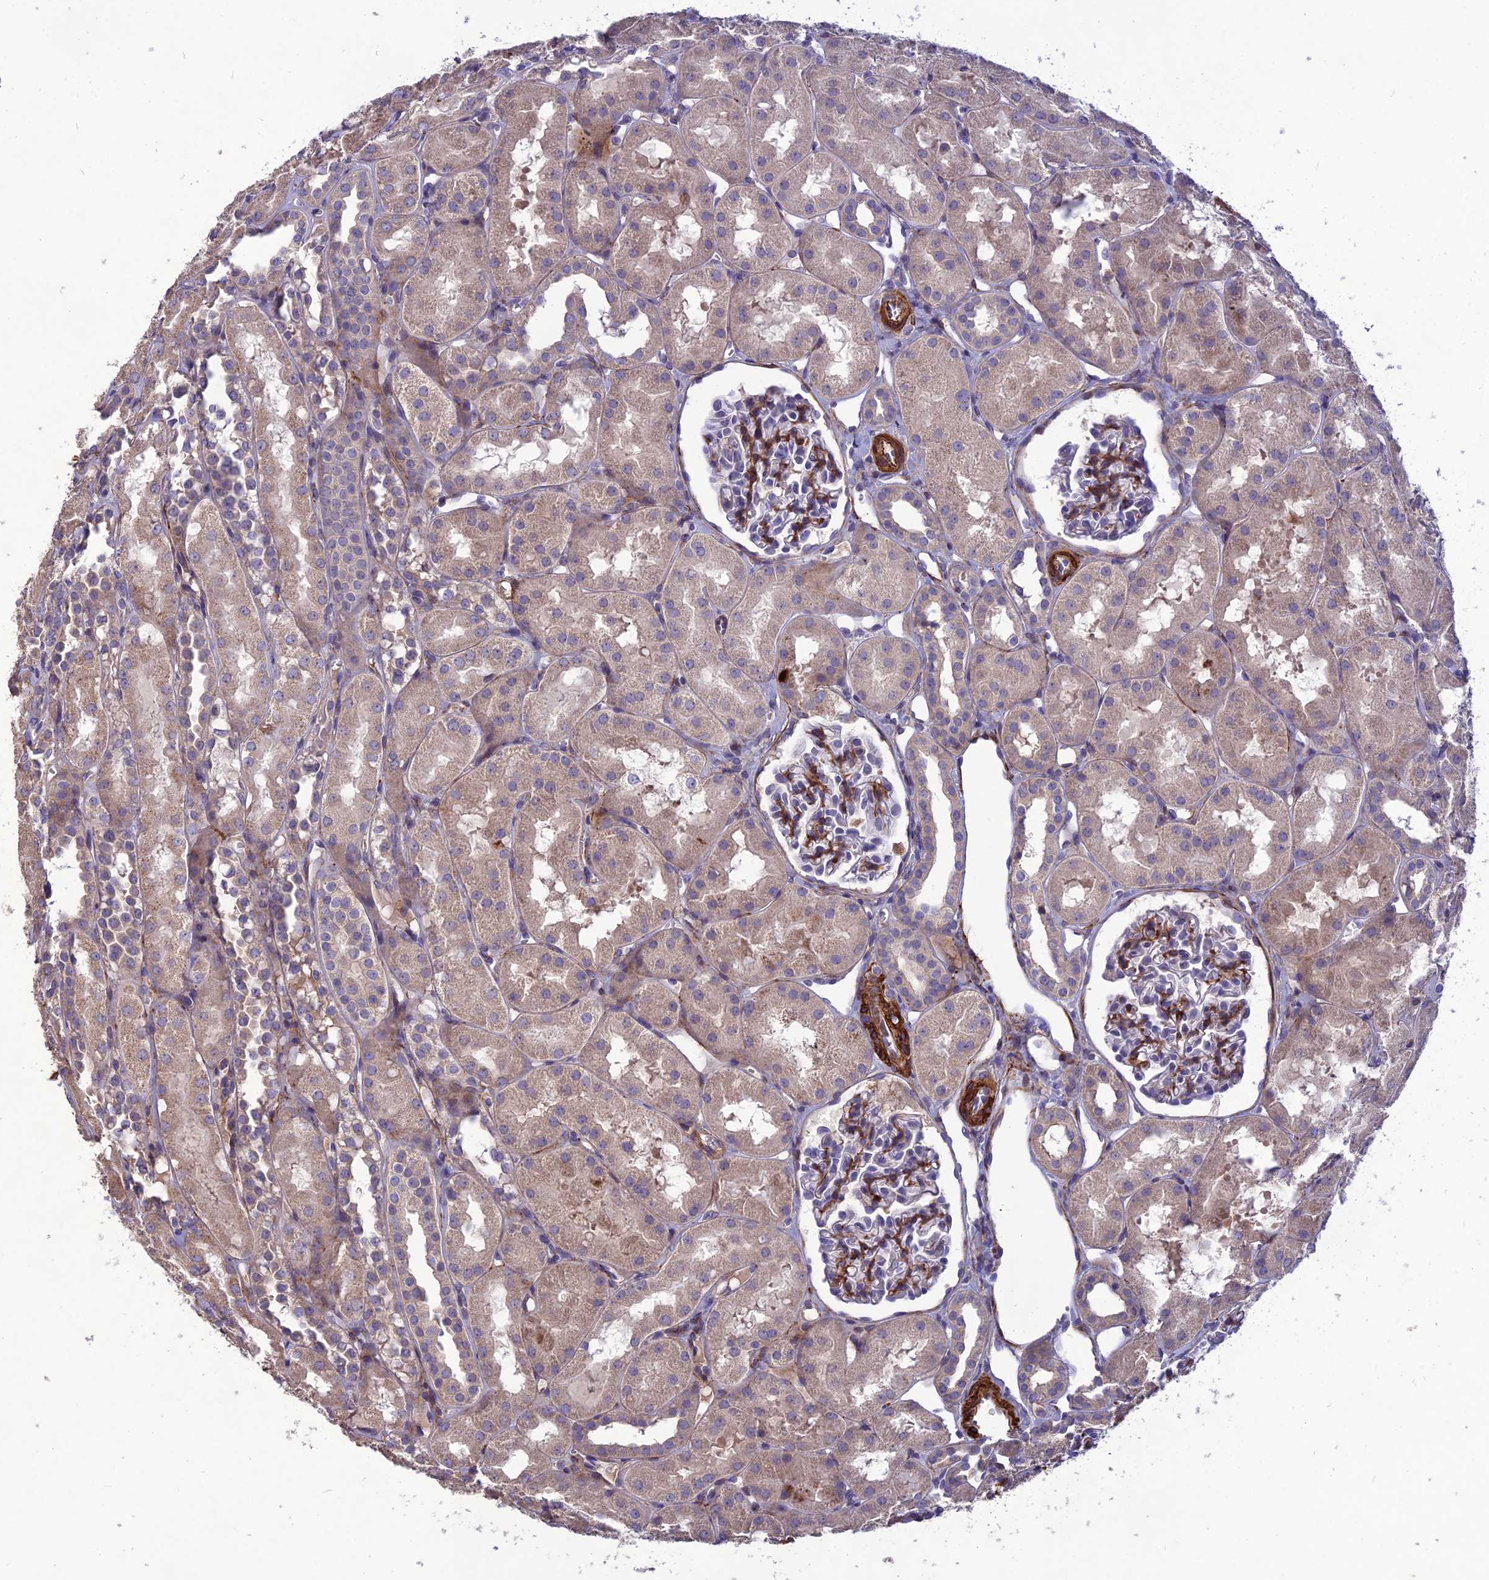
{"staining": {"intensity": "moderate", "quantity": "25%-75%", "location": "cytoplasmic/membranous"}, "tissue": "kidney", "cell_type": "Cells in glomeruli", "image_type": "normal", "snomed": [{"axis": "morphology", "description": "Normal tissue, NOS"}, {"axis": "topography", "description": "Kidney"}, {"axis": "topography", "description": "Urinary bladder"}], "caption": "IHC histopathology image of benign kidney stained for a protein (brown), which demonstrates medium levels of moderate cytoplasmic/membranous staining in about 25%-75% of cells in glomeruli.", "gene": "CLUH", "patient": {"sex": "male", "age": 16}}